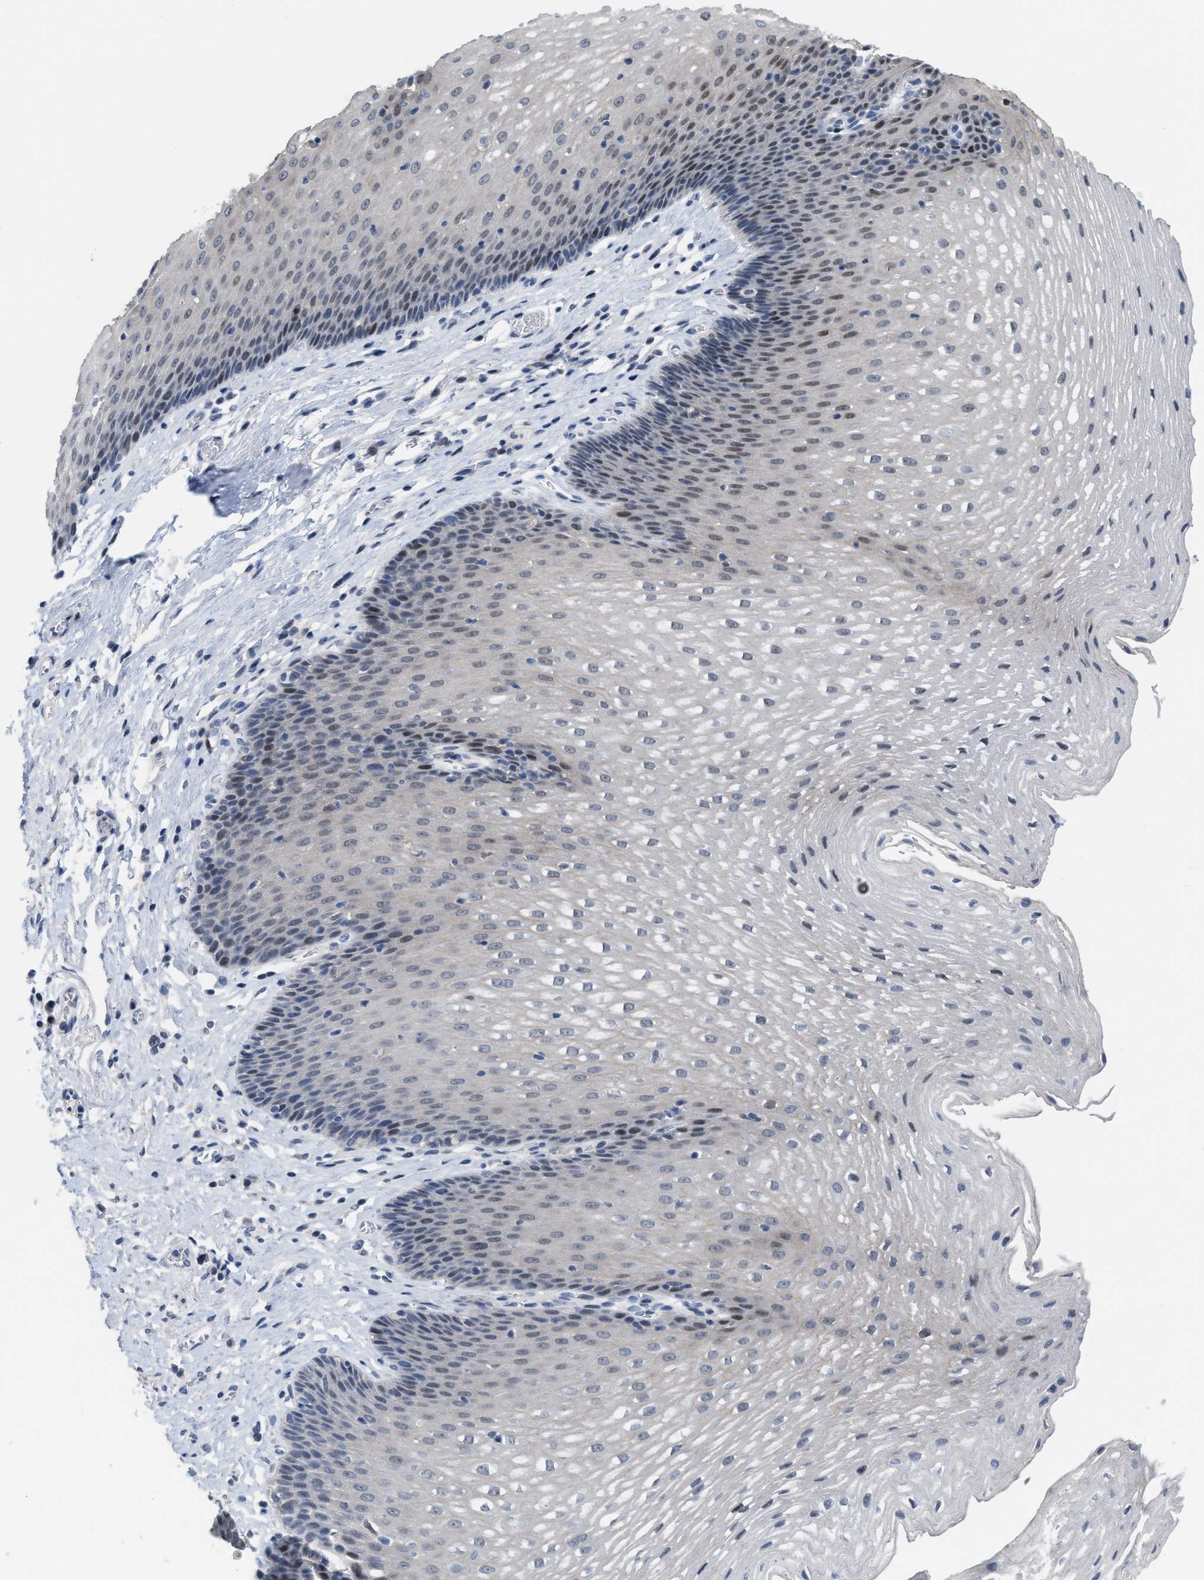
{"staining": {"intensity": "weak", "quantity": "<25%", "location": "nuclear"}, "tissue": "esophagus", "cell_type": "Squamous epithelial cells", "image_type": "normal", "snomed": [{"axis": "morphology", "description": "Normal tissue, NOS"}, {"axis": "topography", "description": "Esophagus"}], "caption": "An image of human esophagus is negative for staining in squamous epithelial cells. Brightfield microscopy of immunohistochemistry (IHC) stained with DAB (brown) and hematoxylin (blue), captured at high magnification.", "gene": "SETDB1", "patient": {"sex": "male", "age": 48}}